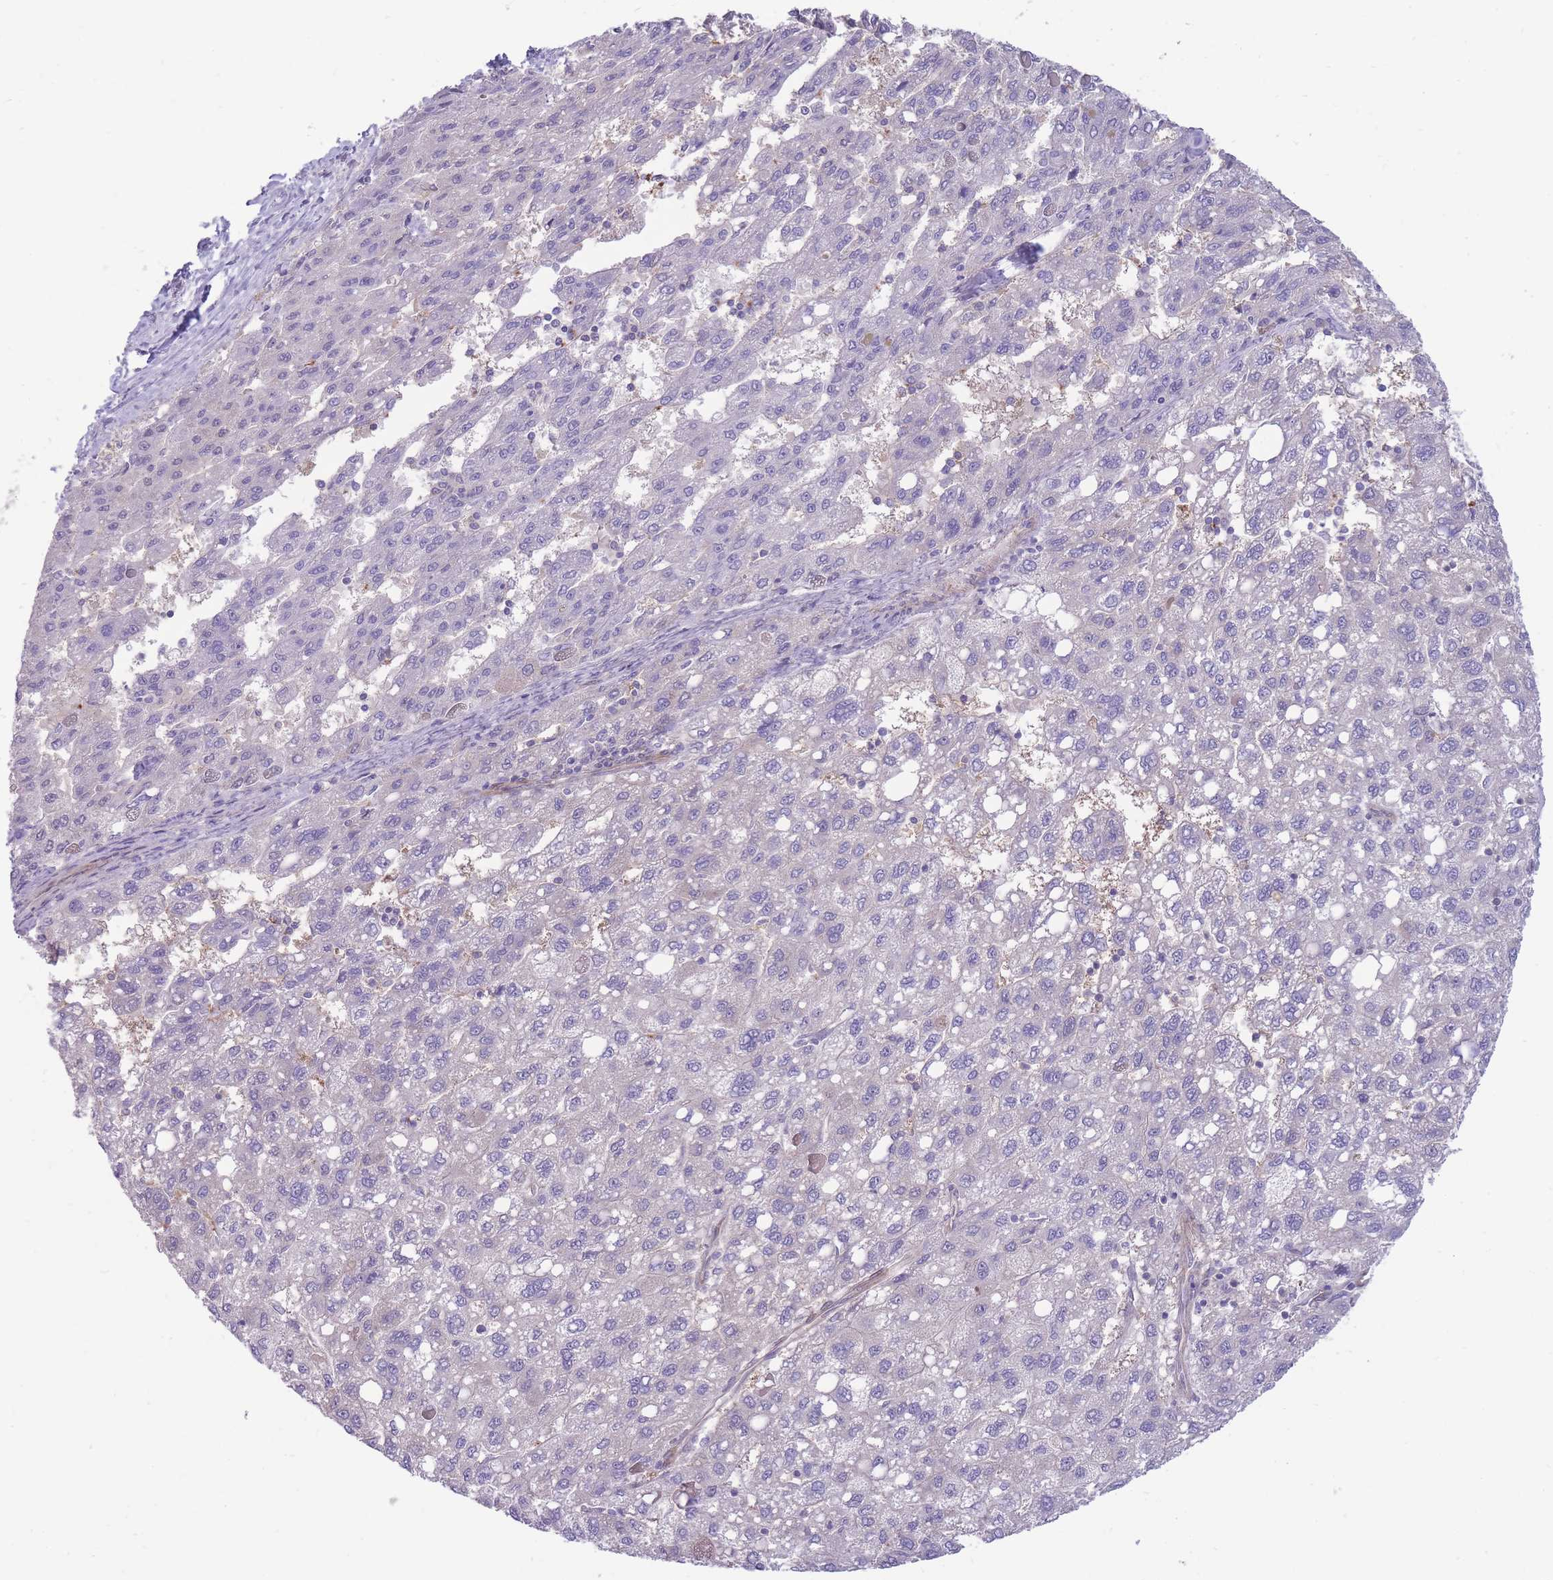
{"staining": {"intensity": "negative", "quantity": "none", "location": "none"}, "tissue": "liver cancer", "cell_type": "Tumor cells", "image_type": "cancer", "snomed": [{"axis": "morphology", "description": "Carcinoma, Hepatocellular, NOS"}, {"axis": "topography", "description": "Liver"}], "caption": "The immunohistochemistry (IHC) histopathology image has no significant positivity in tumor cells of liver cancer tissue.", "gene": "RGS11", "patient": {"sex": "female", "age": 82}}